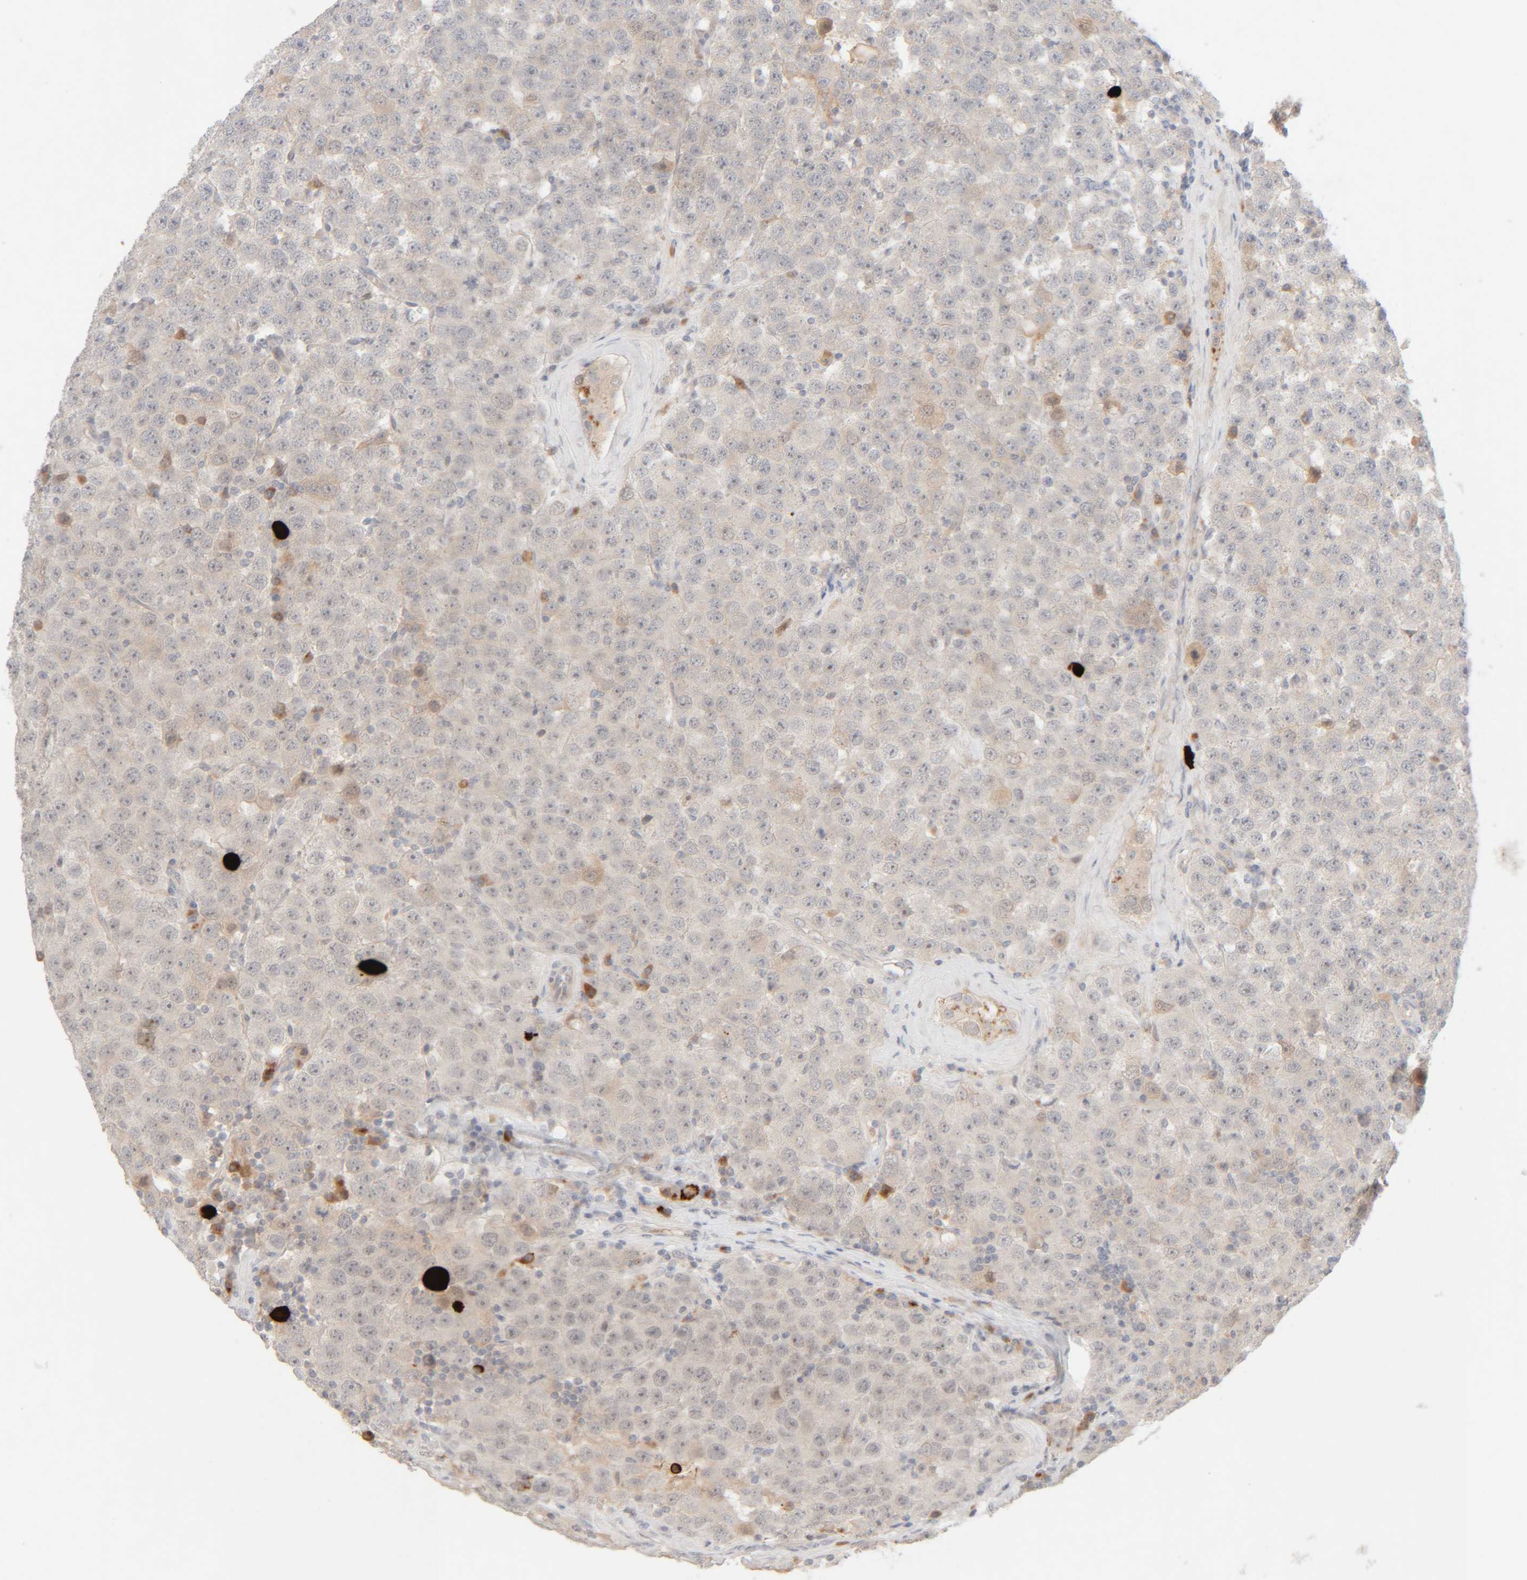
{"staining": {"intensity": "weak", "quantity": "<25%", "location": "nuclear"}, "tissue": "testis cancer", "cell_type": "Tumor cells", "image_type": "cancer", "snomed": [{"axis": "morphology", "description": "Seminoma, NOS"}, {"axis": "topography", "description": "Testis"}], "caption": "The photomicrograph exhibits no significant positivity in tumor cells of testis cancer (seminoma). Nuclei are stained in blue.", "gene": "CHKA", "patient": {"sex": "male", "age": 28}}